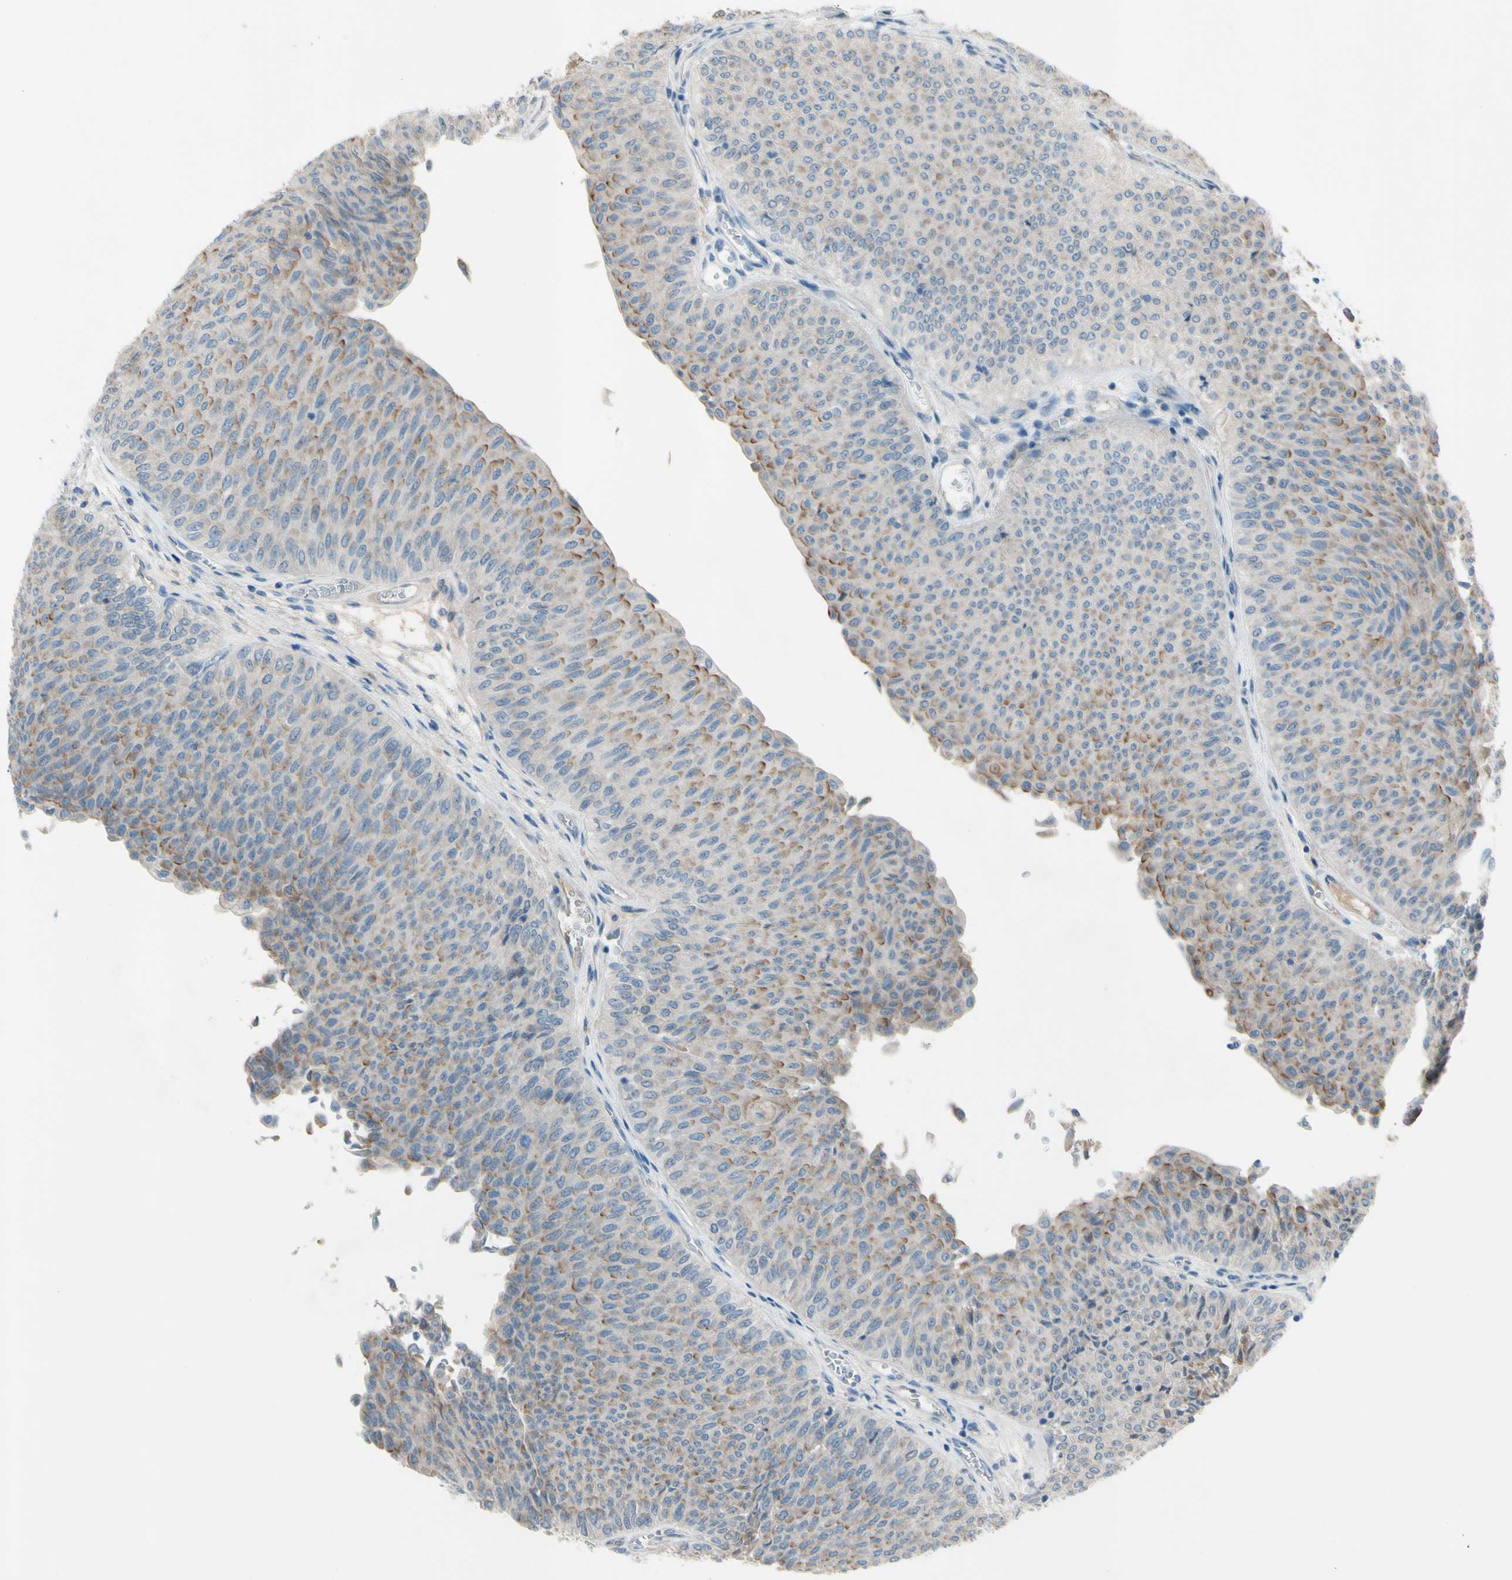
{"staining": {"intensity": "moderate", "quantity": "25%-75%", "location": "cytoplasmic/membranous"}, "tissue": "urothelial cancer", "cell_type": "Tumor cells", "image_type": "cancer", "snomed": [{"axis": "morphology", "description": "Urothelial carcinoma, Low grade"}, {"axis": "topography", "description": "Urinary bladder"}], "caption": "Urothelial cancer stained with a protein marker shows moderate staining in tumor cells.", "gene": "ATRN", "patient": {"sex": "male", "age": 78}}